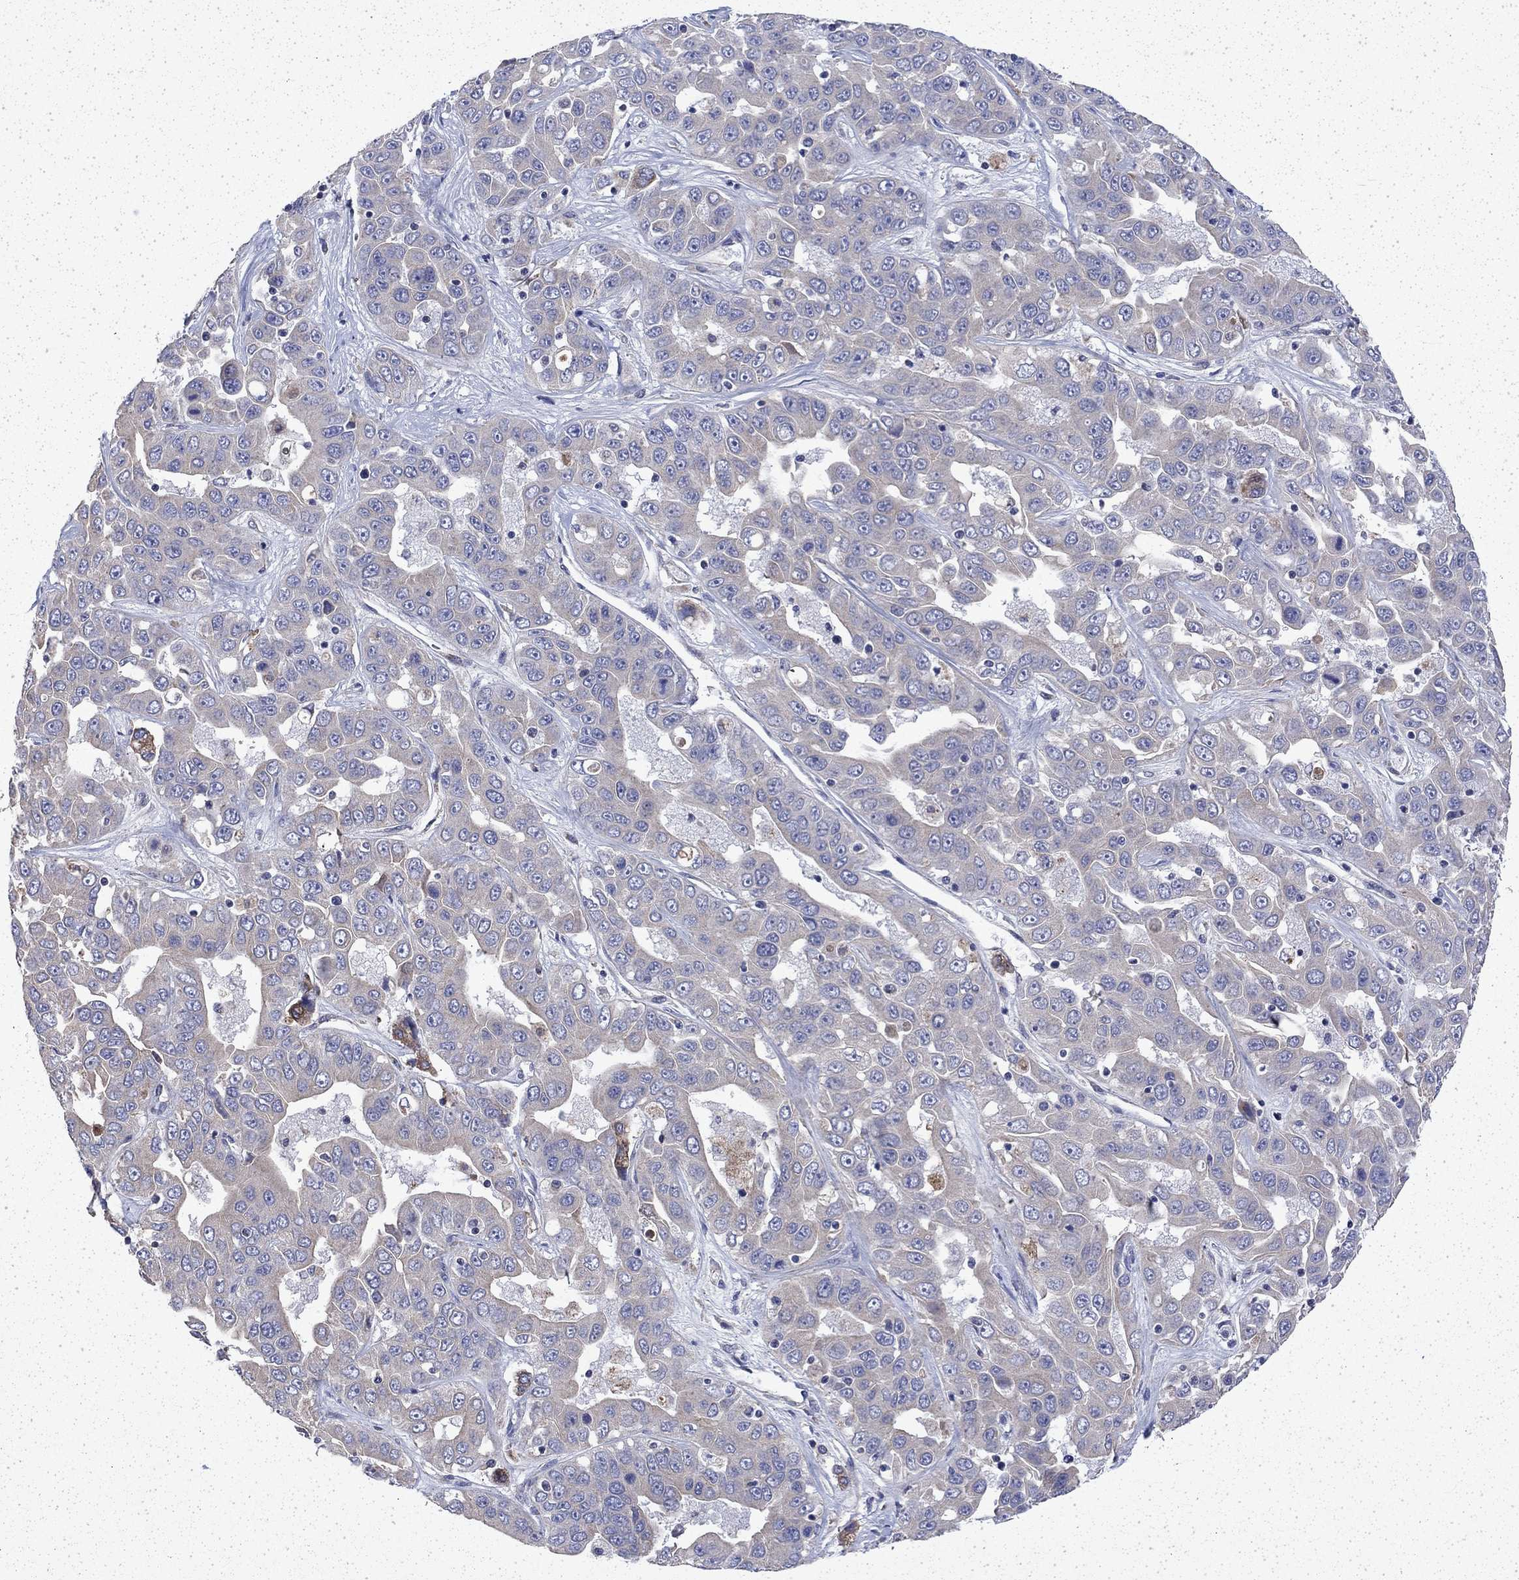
{"staining": {"intensity": "negative", "quantity": "none", "location": "none"}, "tissue": "liver cancer", "cell_type": "Tumor cells", "image_type": "cancer", "snomed": [{"axis": "morphology", "description": "Cholangiocarcinoma"}, {"axis": "topography", "description": "Liver"}], "caption": "Tumor cells show no significant expression in liver cancer (cholangiocarcinoma).", "gene": "DTNA", "patient": {"sex": "female", "age": 52}}